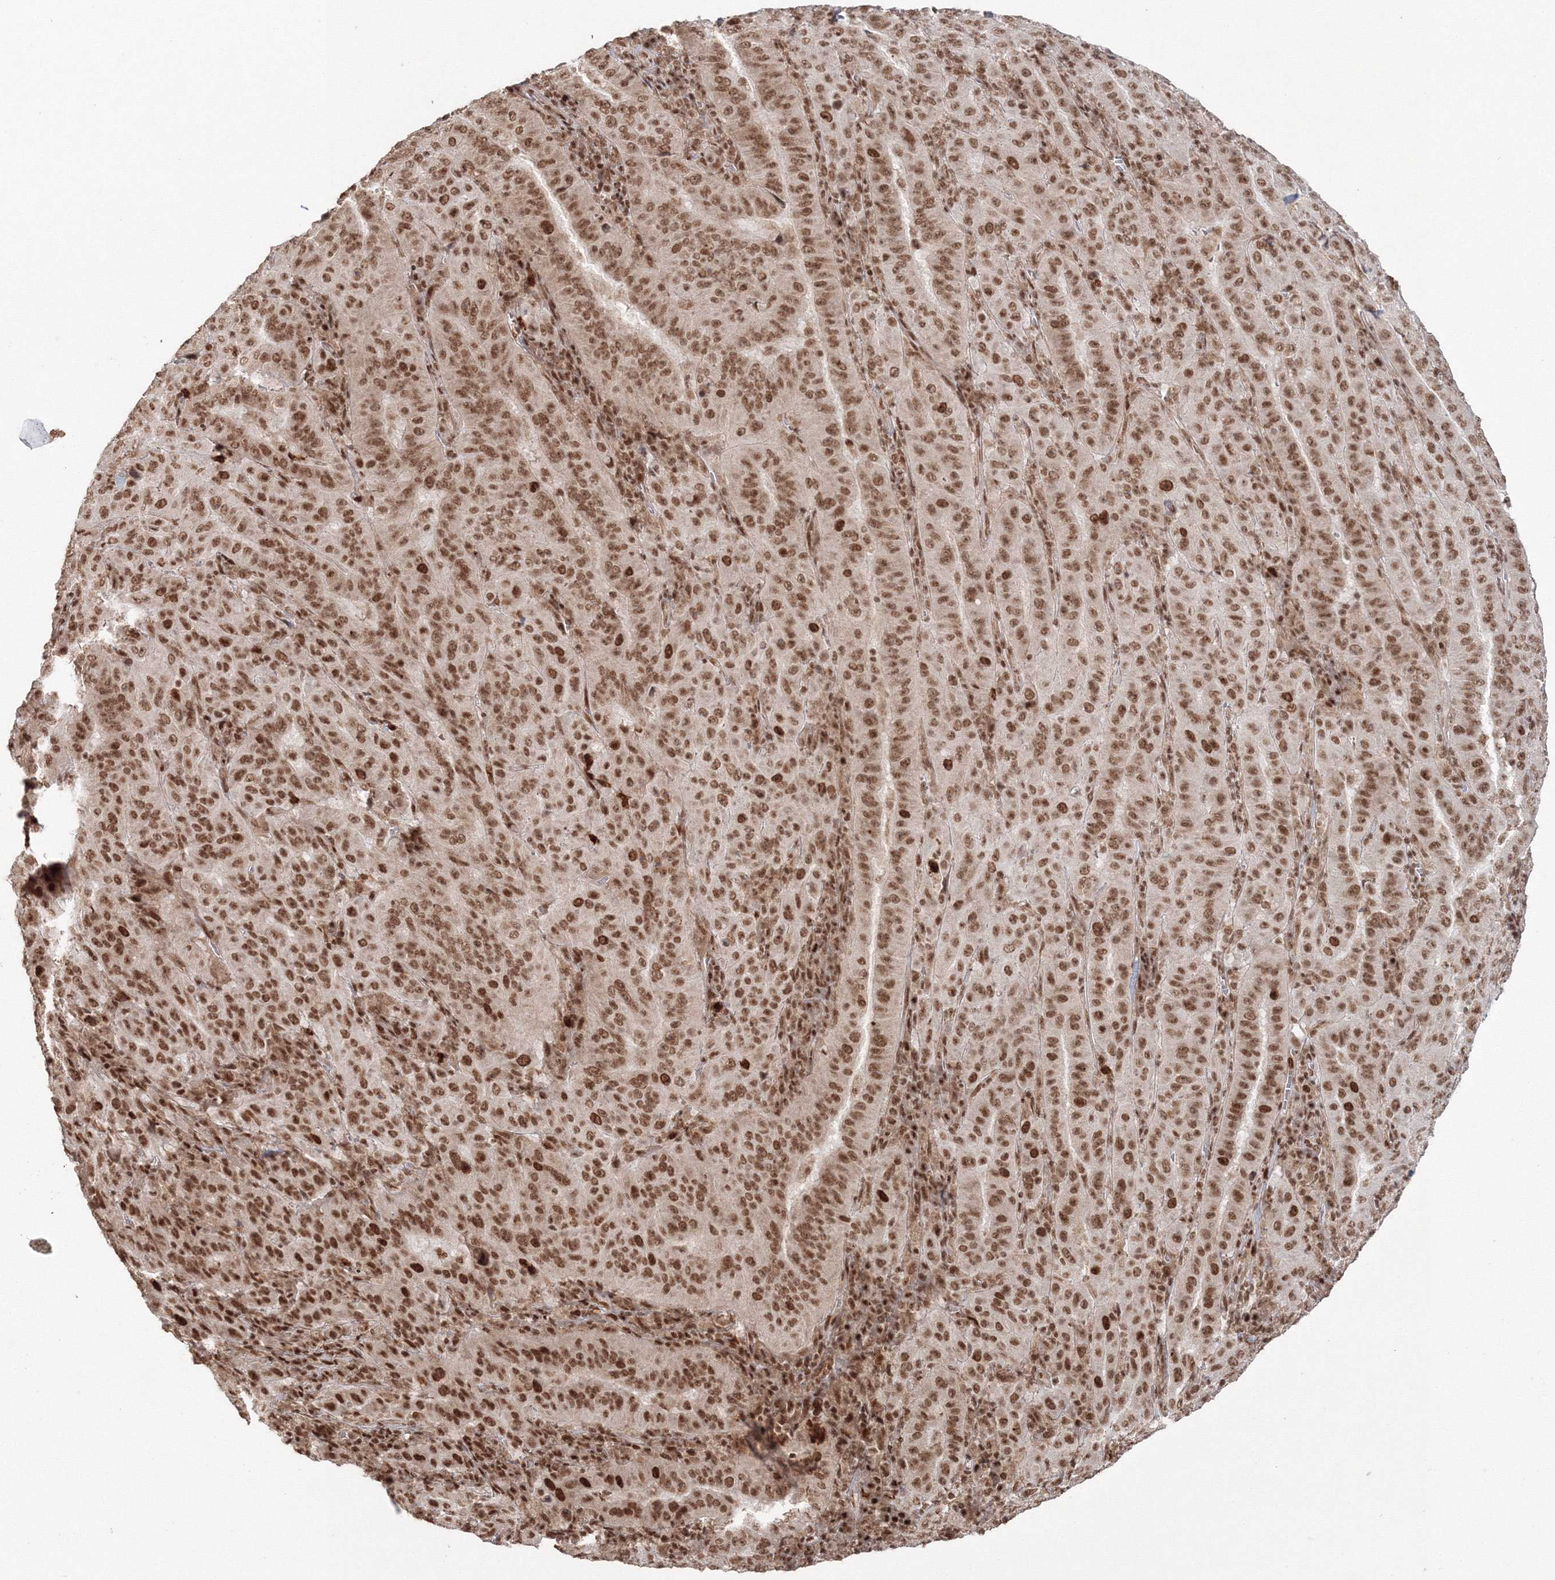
{"staining": {"intensity": "moderate", "quantity": ">75%", "location": "nuclear"}, "tissue": "pancreatic cancer", "cell_type": "Tumor cells", "image_type": "cancer", "snomed": [{"axis": "morphology", "description": "Adenocarcinoma, NOS"}, {"axis": "topography", "description": "Pancreas"}], "caption": "Immunohistochemistry (IHC) image of neoplastic tissue: pancreatic cancer stained using immunohistochemistry (IHC) demonstrates medium levels of moderate protein expression localized specifically in the nuclear of tumor cells, appearing as a nuclear brown color.", "gene": "KIF20A", "patient": {"sex": "male", "age": 63}}